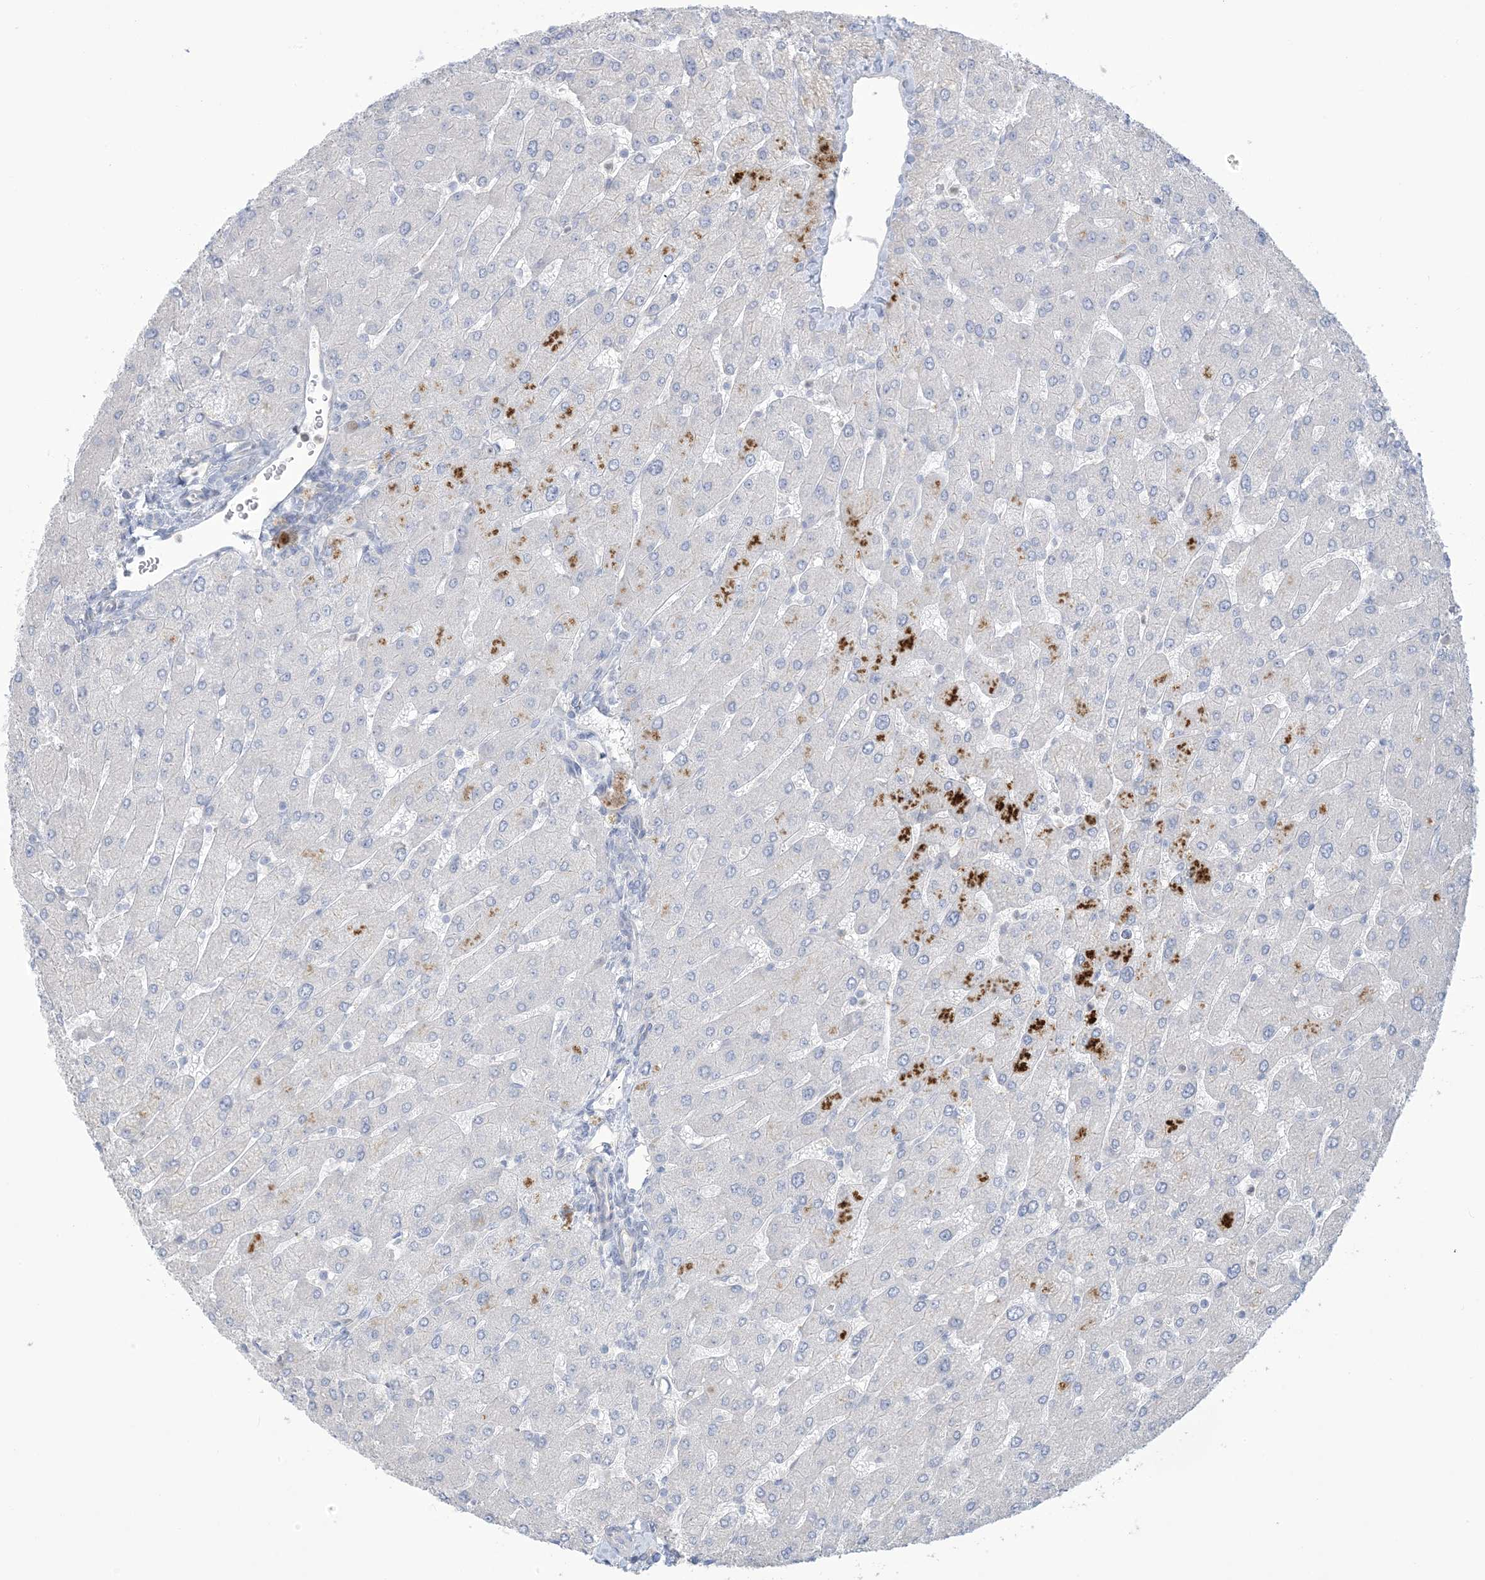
{"staining": {"intensity": "negative", "quantity": "none", "location": "none"}, "tissue": "liver", "cell_type": "Cholangiocytes", "image_type": "normal", "snomed": [{"axis": "morphology", "description": "Normal tissue, NOS"}, {"axis": "topography", "description": "Liver"}], "caption": "Cholangiocytes are negative for brown protein staining in benign liver. Brightfield microscopy of immunohistochemistry stained with DAB (brown) and hematoxylin (blue), captured at high magnification.", "gene": "MTHFD2L", "patient": {"sex": "male", "age": 55}}